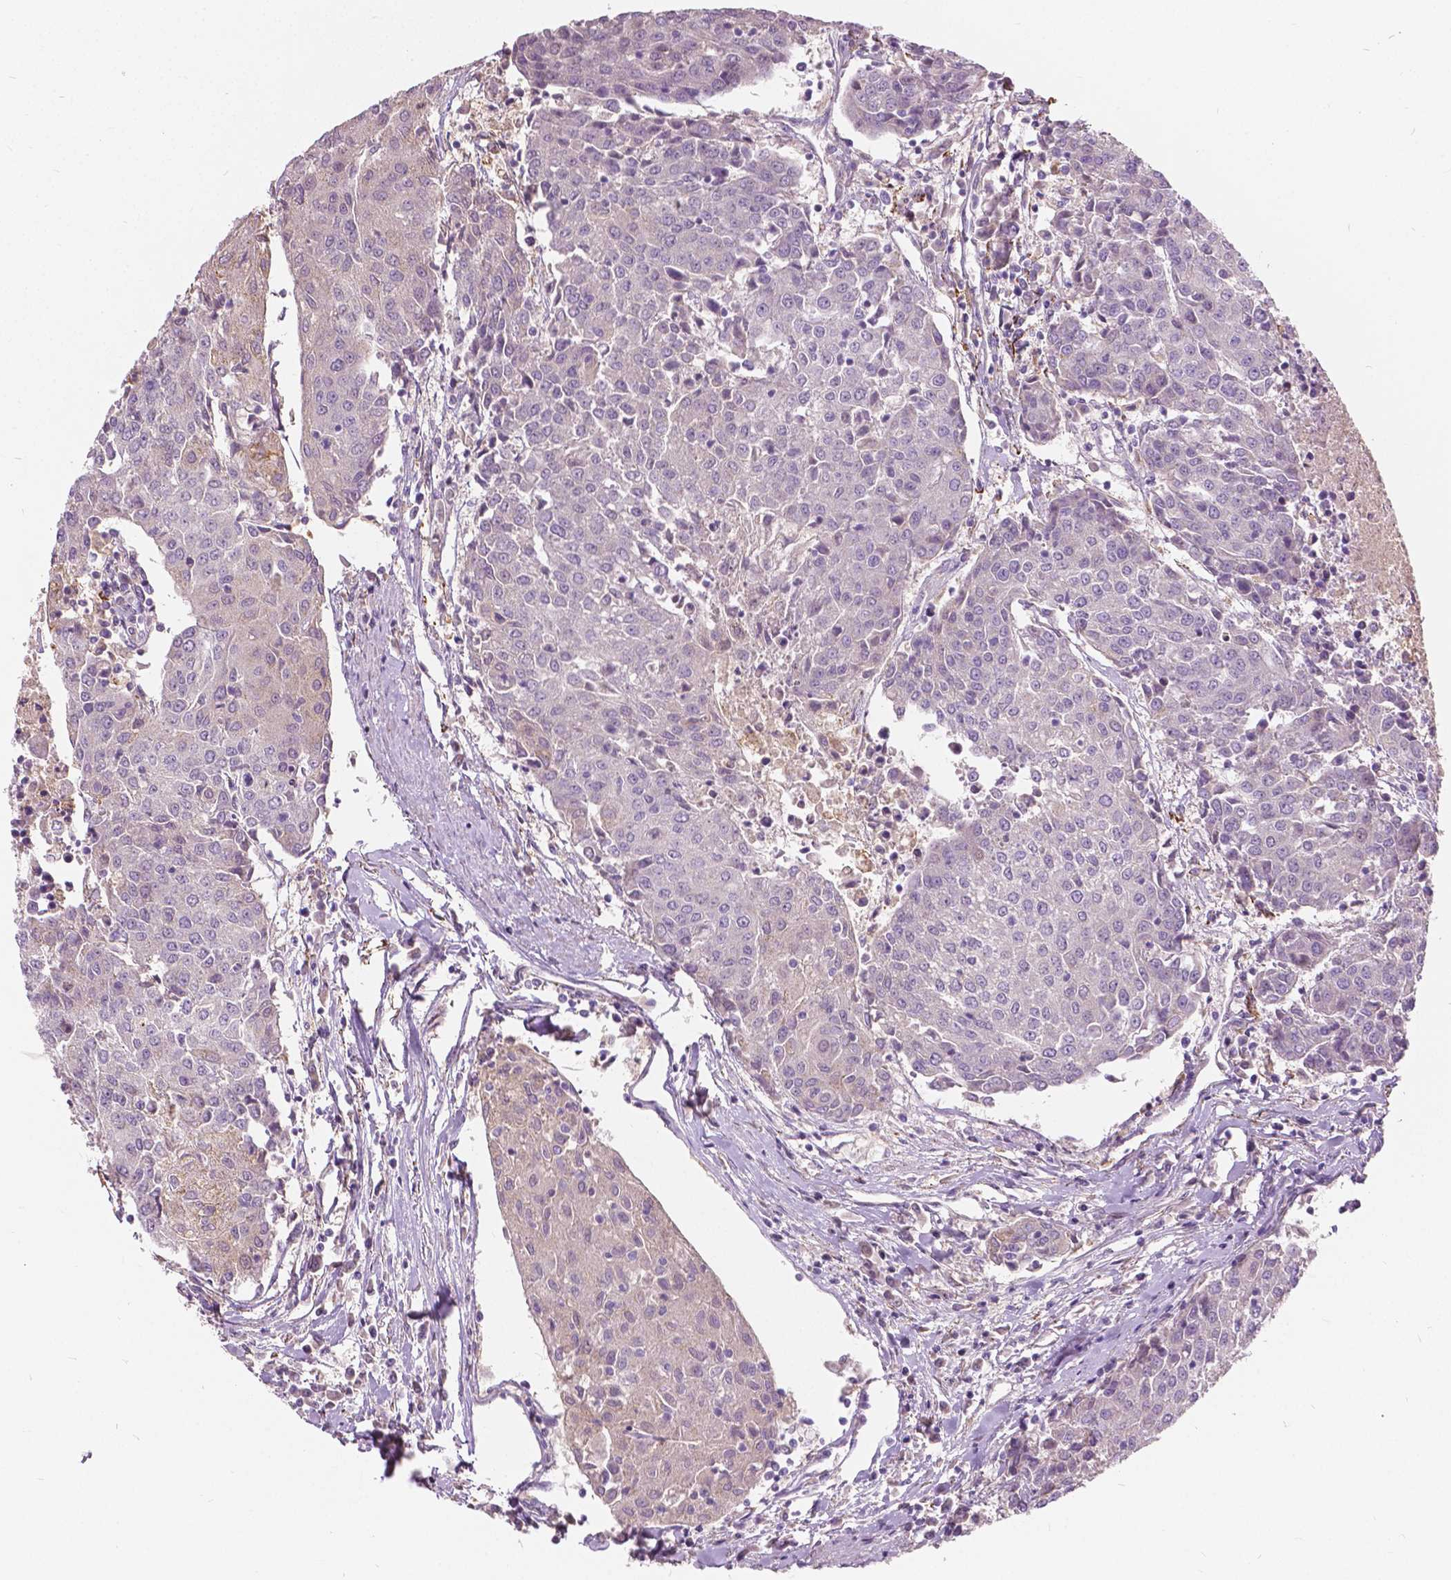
{"staining": {"intensity": "negative", "quantity": "none", "location": "none"}, "tissue": "urothelial cancer", "cell_type": "Tumor cells", "image_type": "cancer", "snomed": [{"axis": "morphology", "description": "Urothelial carcinoma, High grade"}, {"axis": "topography", "description": "Urinary bladder"}], "caption": "Tumor cells show no significant expression in urothelial carcinoma (high-grade).", "gene": "DLX6", "patient": {"sex": "female", "age": 85}}